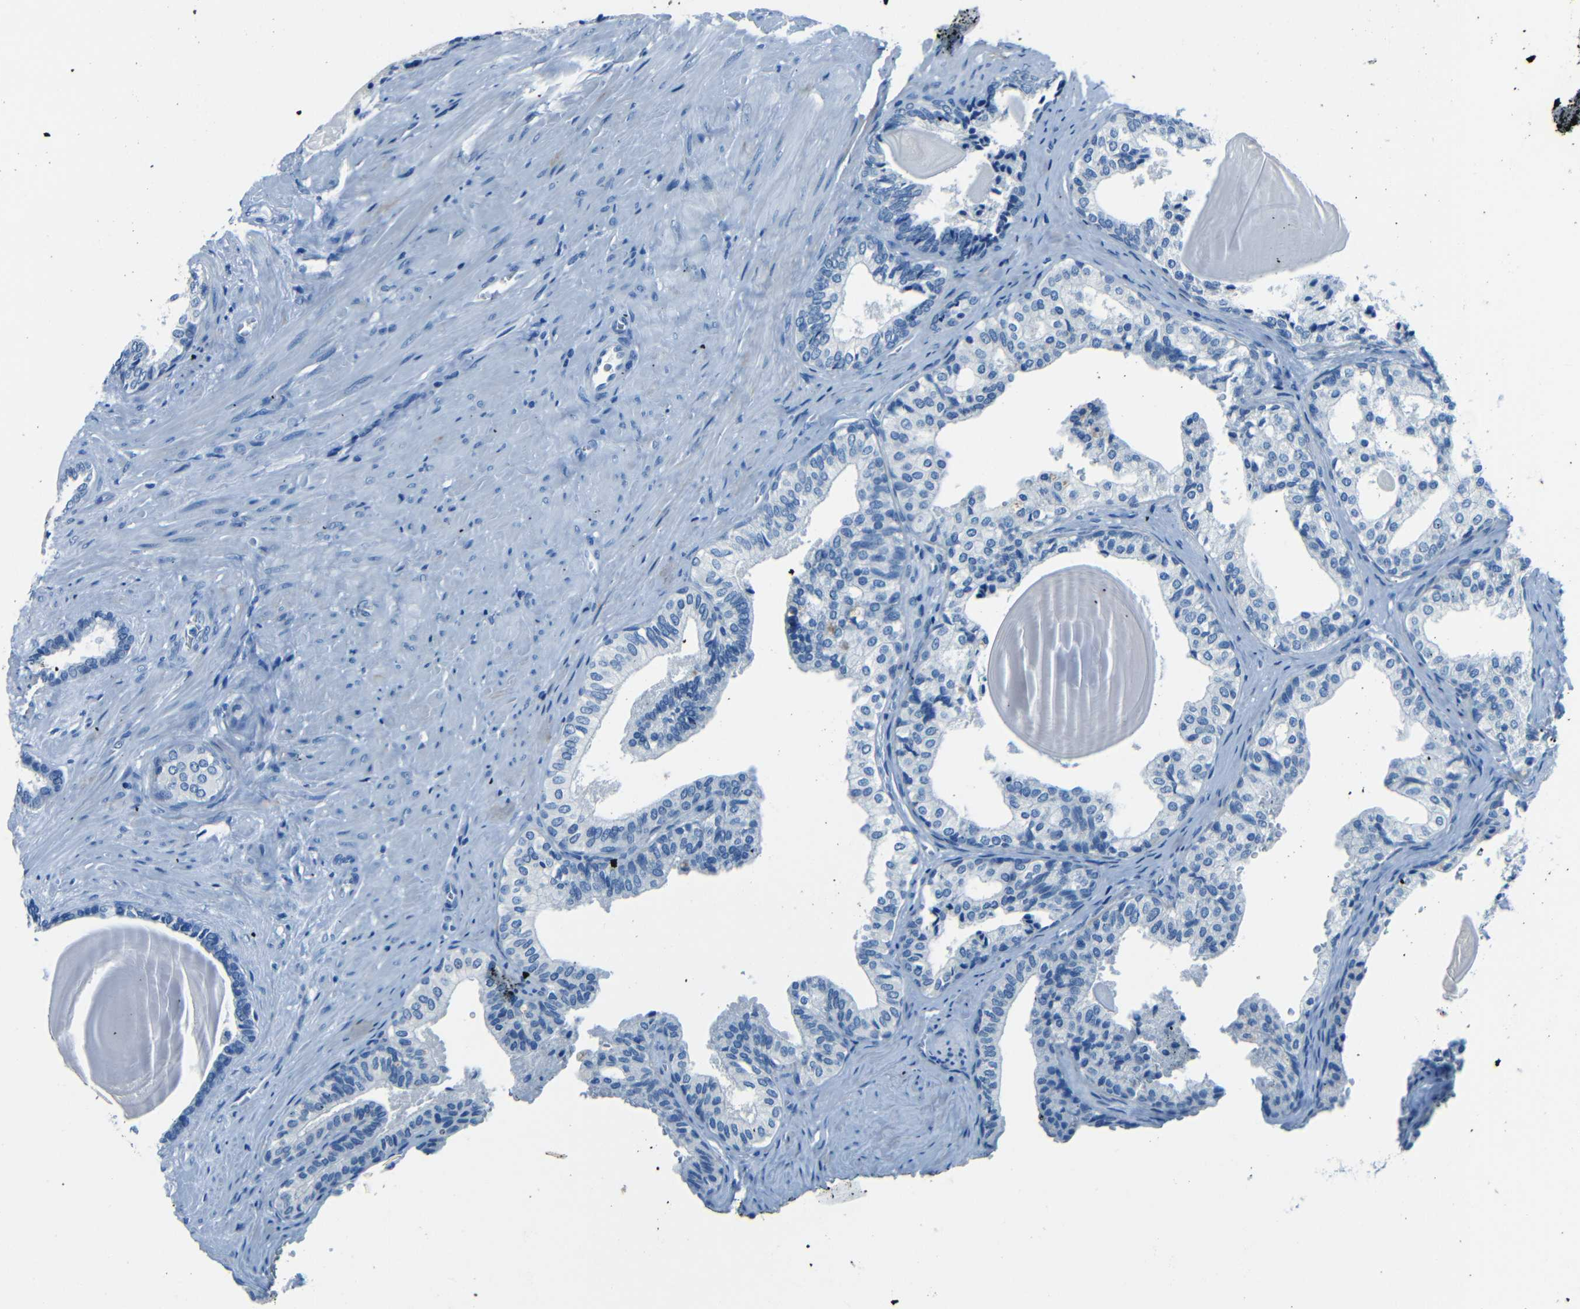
{"staining": {"intensity": "negative", "quantity": "none", "location": "none"}, "tissue": "prostate cancer", "cell_type": "Tumor cells", "image_type": "cancer", "snomed": [{"axis": "morphology", "description": "Adenocarcinoma, Low grade"}, {"axis": "topography", "description": "Prostate"}], "caption": "The immunohistochemistry (IHC) histopathology image has no significant positivity in tumor cells of prostate low-grade adenocarcinoma tissue.", "gene": "FBN2", "patient": {"sex": "male", "age": 60}}